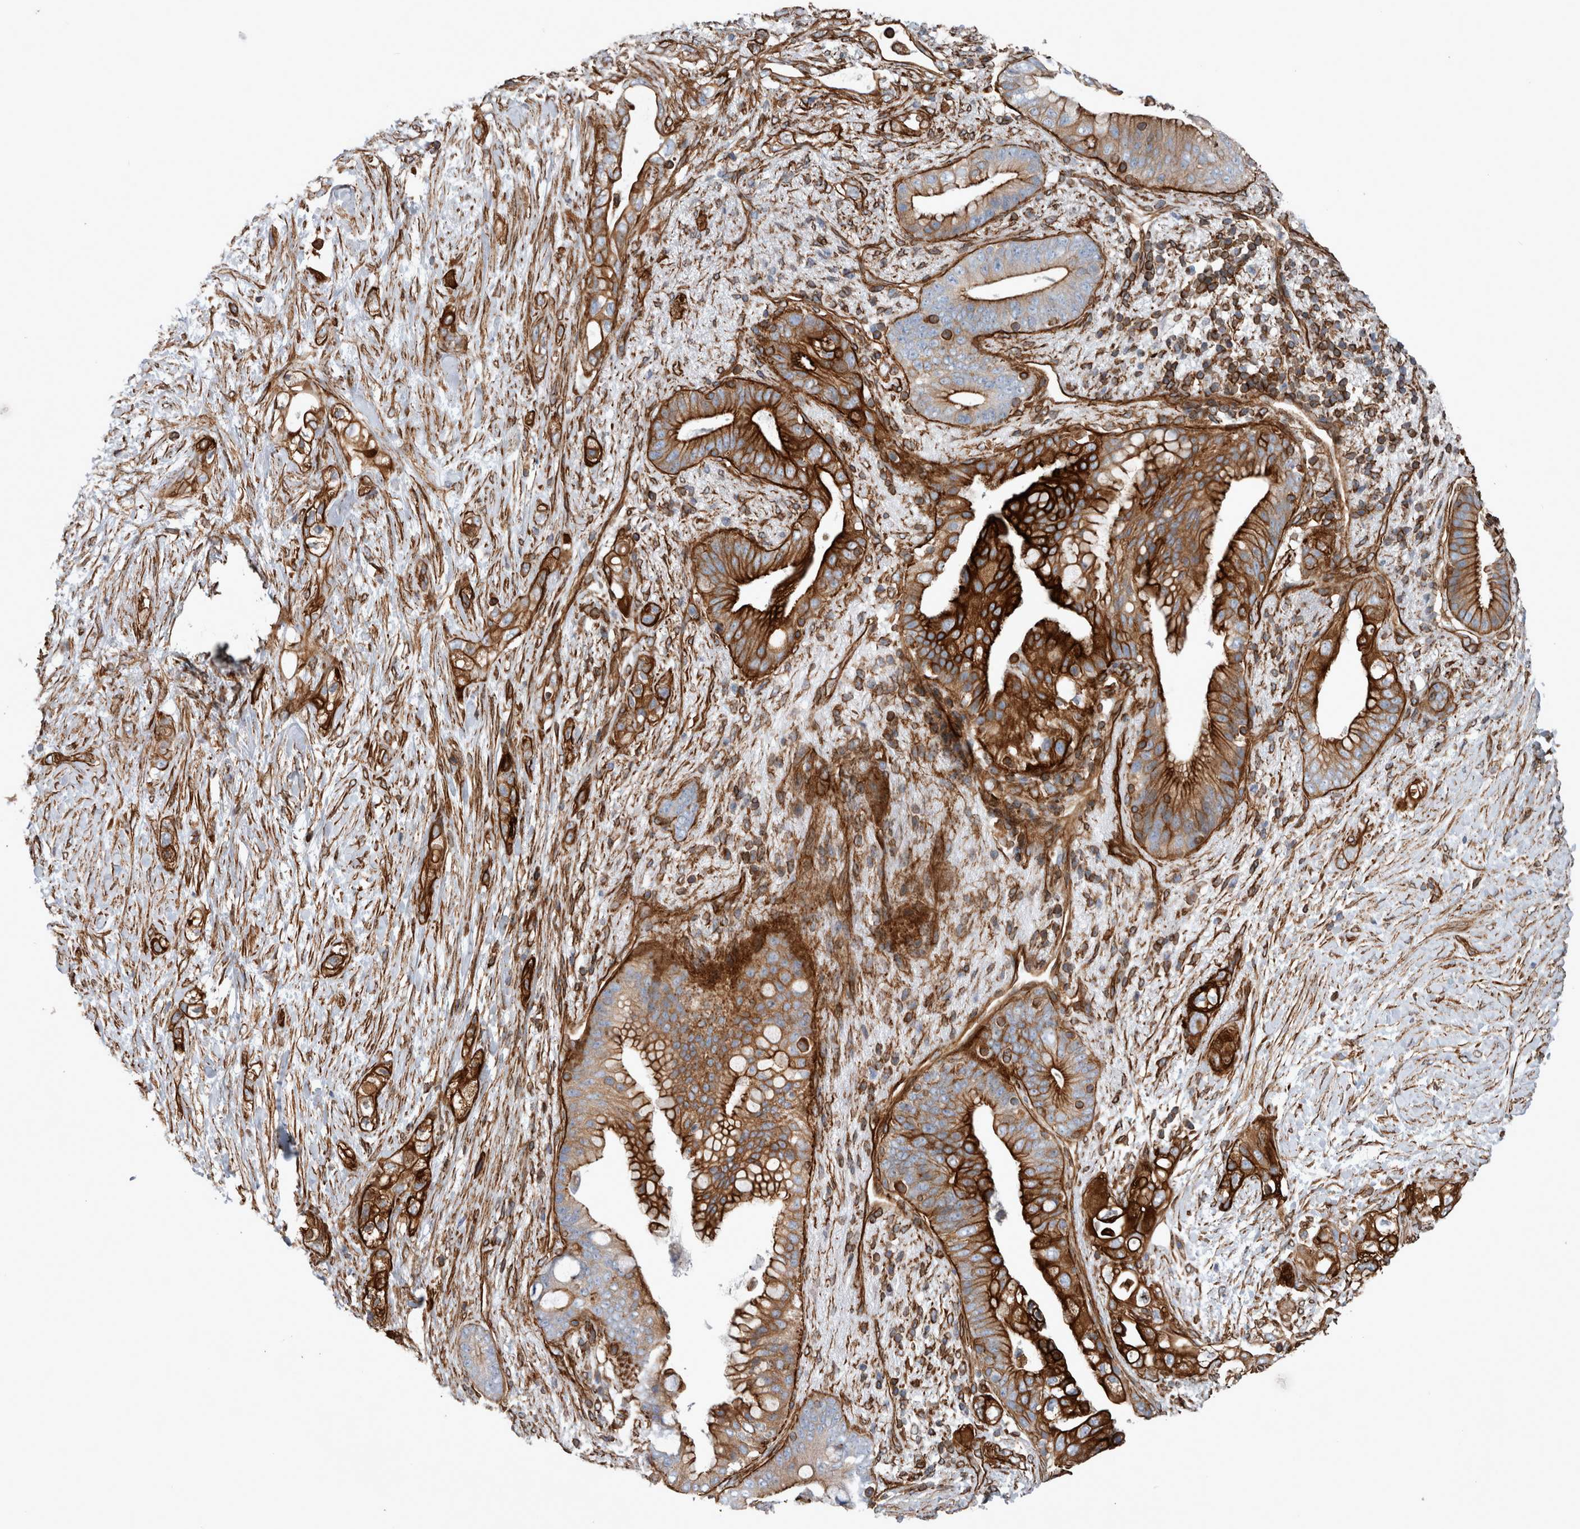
{"staining": {"intensity": "strong", "quantity": ">75%", "location": "cytoplasmic/membranous"}, "tissue": "pancreatic cancer", "cell_type": "Tumor cells", "image_type": "cancer", "snomed": [{"axis": "morphology", "description": "Adenocarcinoma, NOS"}, {"axis": "topography", "description": "Pancreas"}], "caption": "A high-resolution image shows immunohistochemistry (IHC) staining of pancreatic adenocarcinoma, which demonstrates strong cytoplasmic/membranous staining in approximately >75% of tumor cells. The protein of interest is stained brown, and the nuclei are stained in blue (DAB IHC with brightfield microscopy, high magnification).", "gene": "PLEC", "patient": {"sex": "male", "age": 53}}